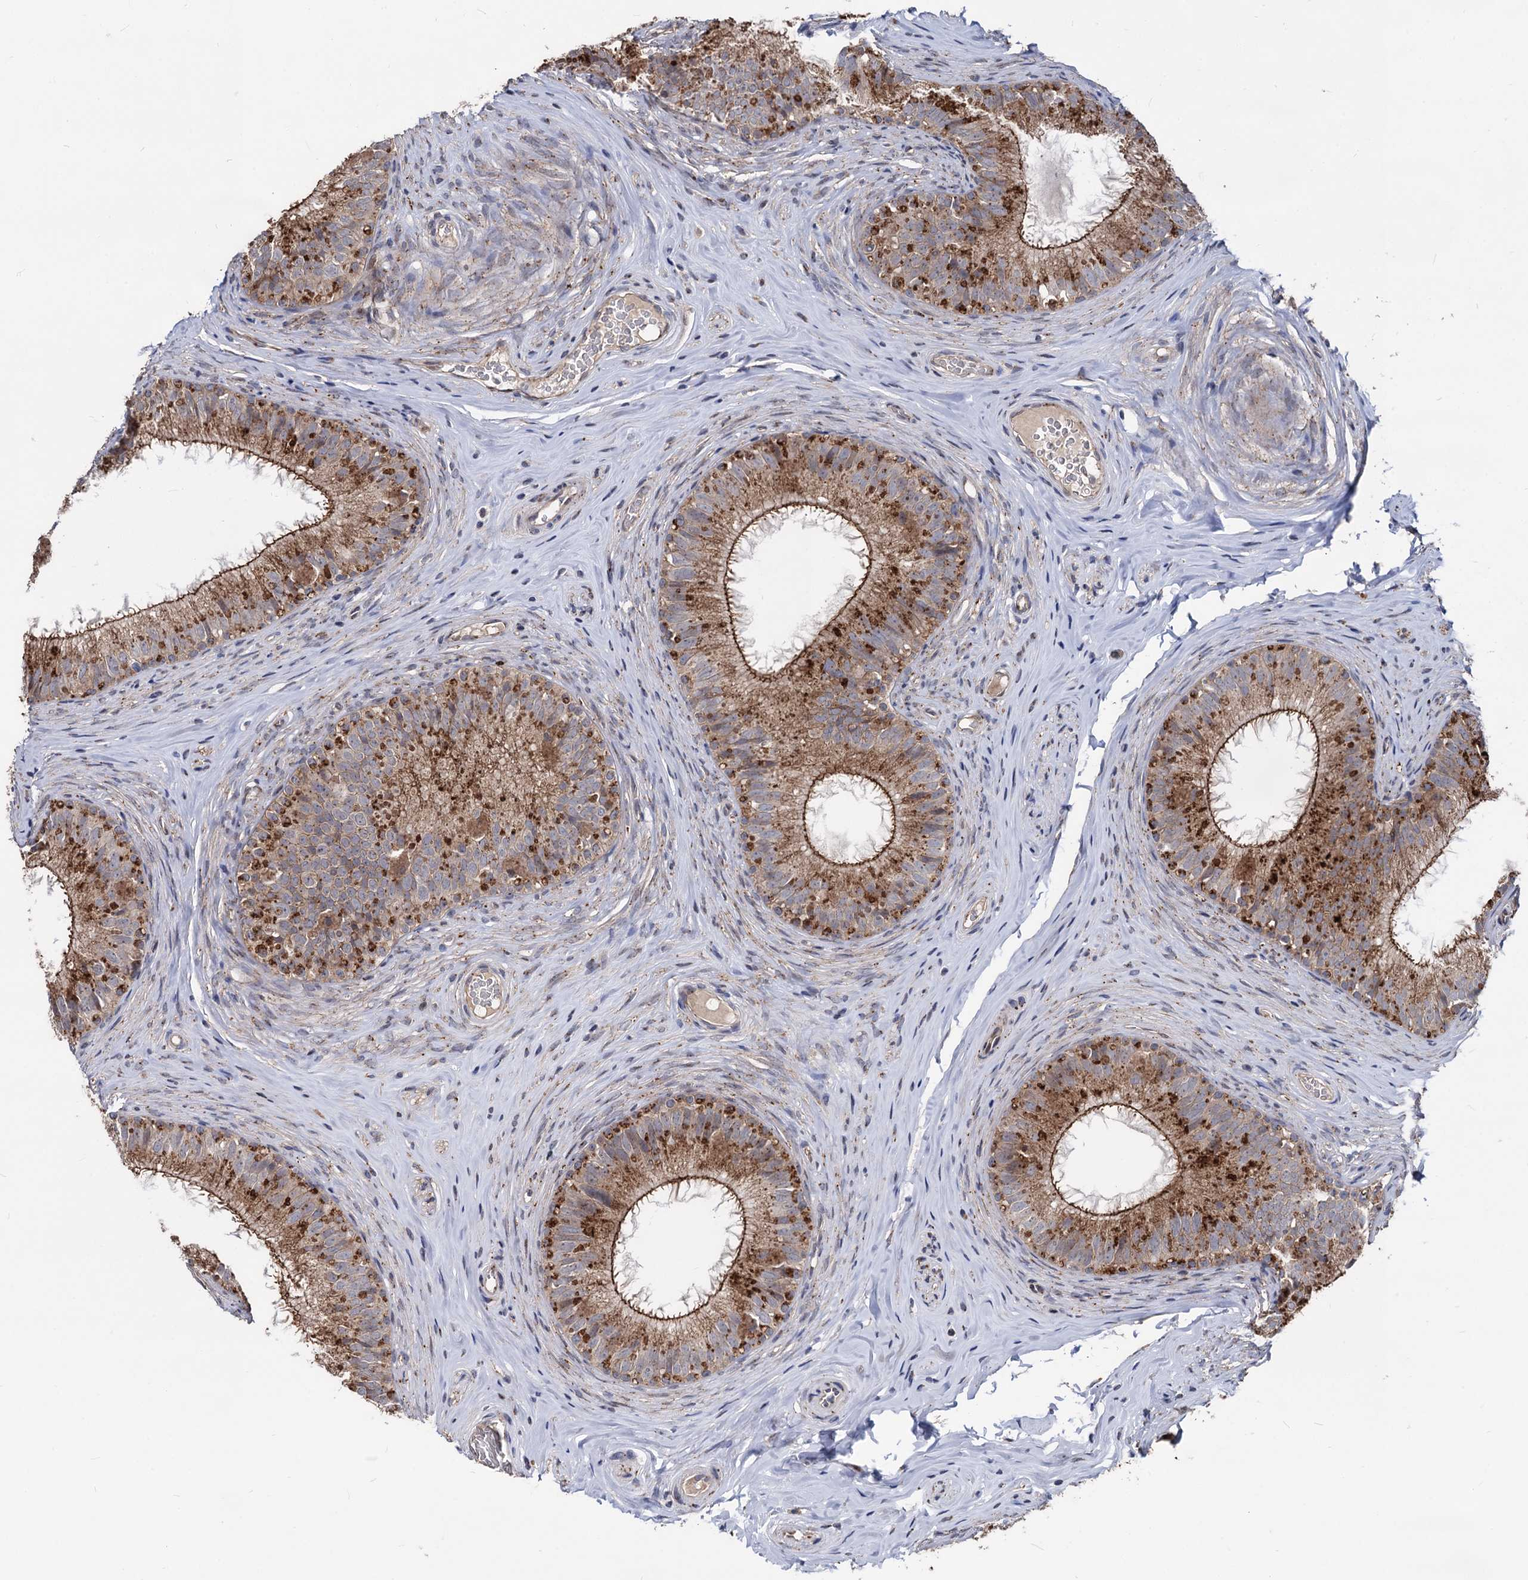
{"staining": {"intensity": "strong", "quantity": ">75%", "location": "cytoplasmic/membranous"}, "tissue": "epididymis", "cell_type": "Glandular cells", "image_type": "normal", "snomed": [{"axis": "morphology", "description": "Normal tissue, NOS"}, {"axis": "topography", "description": "Epididymis"}], "caption": "Protein expression analysis of normal epididymis demonstrates strong cytoplasmic/membranous staining in about >75% of glandular cells.", "gene": "SMAGP", "patient": {"sex": "male", "age": 34}}